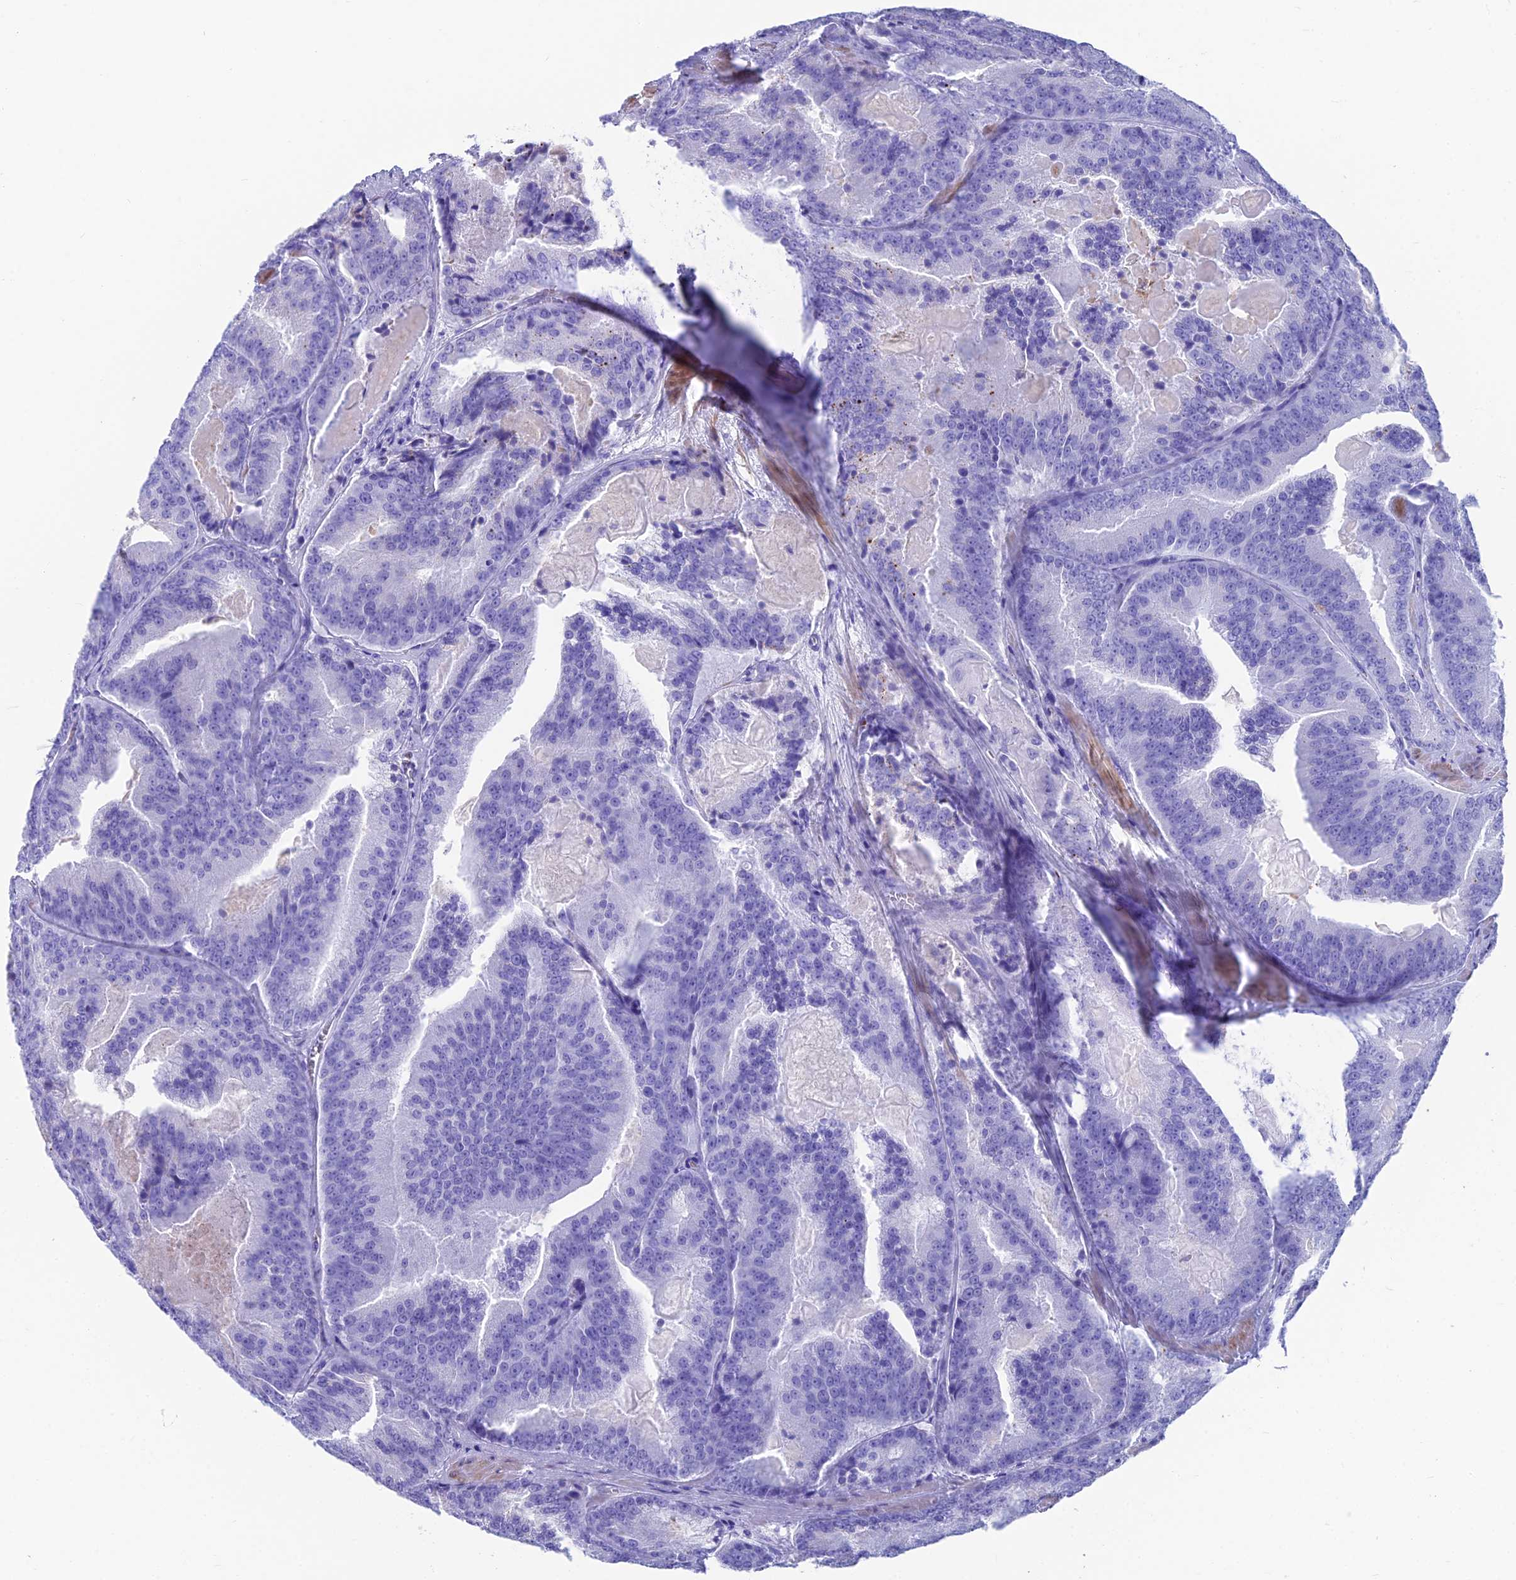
{"staining": {"intensity": "negative", "quantity": "none", "location": "none"}, "tissue": "prostate cancer", "cell_type": "Tumor cells", "image_type": "cancer", "snomed": [{"axis": "morphology", "description": "Adenocarcinoma, High grade"}, {"axis": "topography", "description": "Prostate"}], "caption": "High-grade adenocarcinoma (prostate) was stained to show a protein in brown. There is no significant staining in tumor cells.", "gene": "GNG11", "patient": {"sex": "male", "age": 61}}